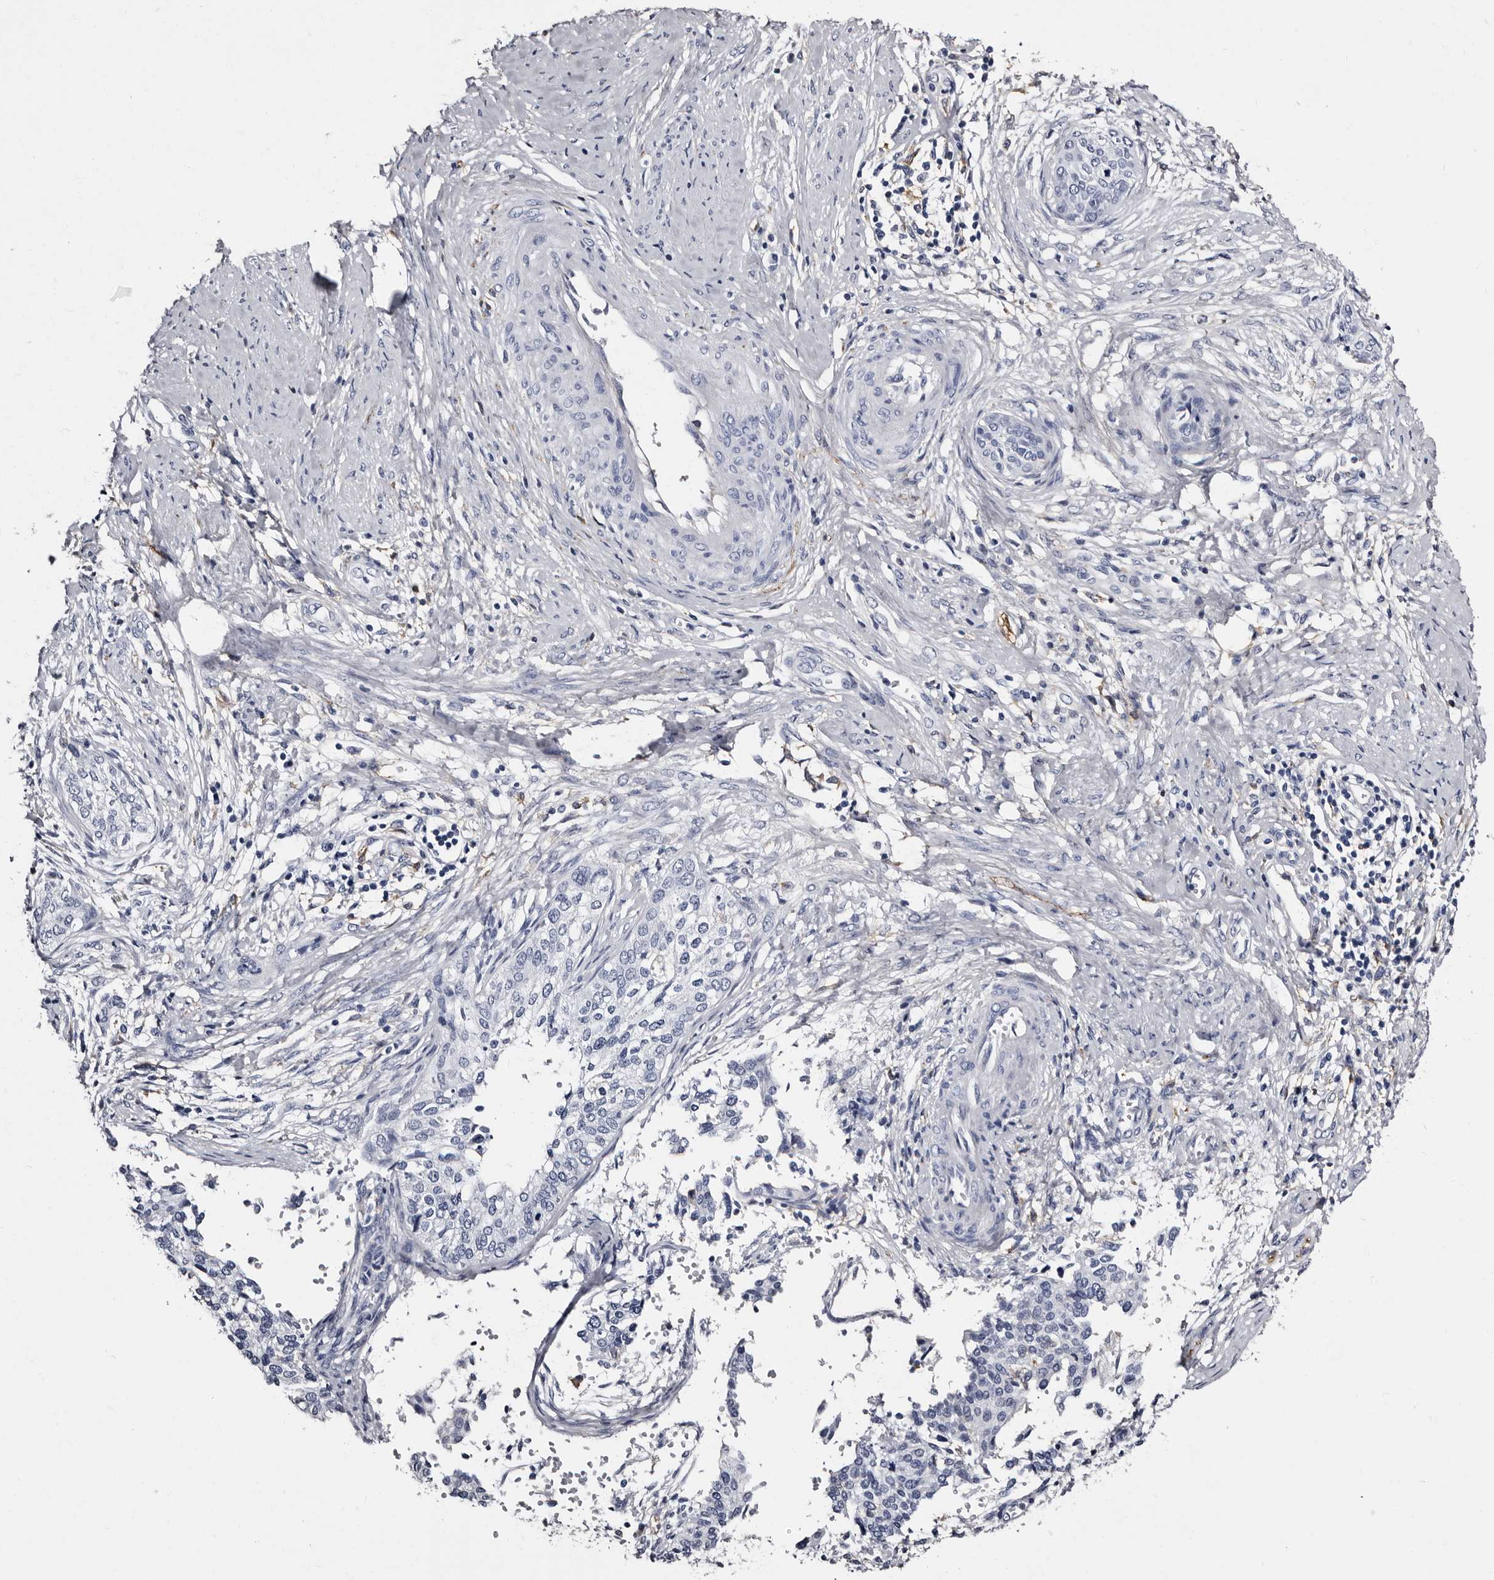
{"staining": {"intensity": "negative", "quantity": "none", "location": "none"}, "tissue": "cervical cancer", "cell_type": "Tumor cells", "image_type": "cancer", "snomed": [{"axis": "morphology", "description": "Squamous cell carcinoma, NOS"}, {"axis": "topography", "description": "Cervix"}], "caption": "There is no significant staining in tumor cells of cervical squamous cell carcinoma.", "gene": "EPB41L3", "patient": {"sex": "female", "age": 37}}